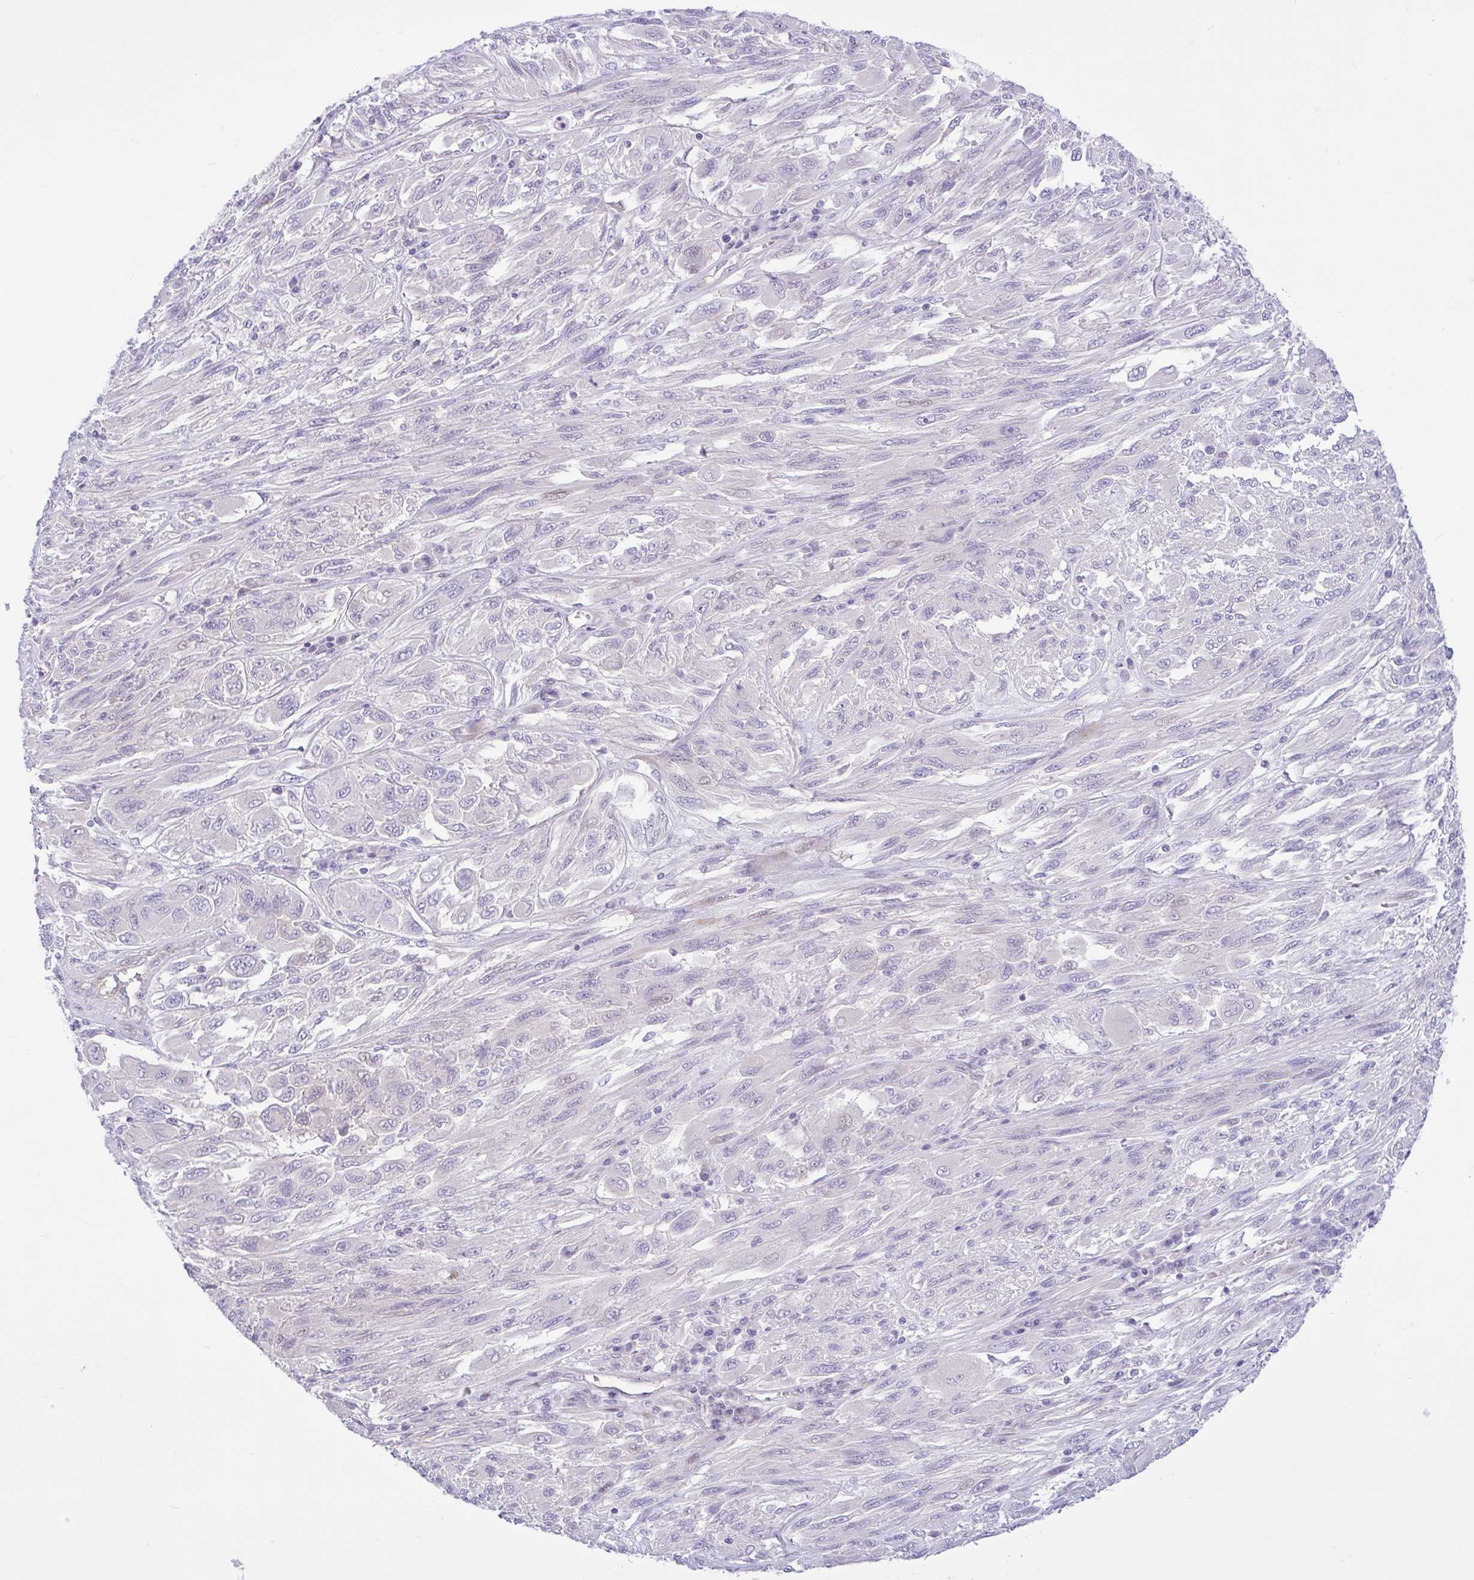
{"staining": {"intensity": "negative", "quantity": "none", "location": "none"}, "tissue": "melanoma", "cell_type": "Tumor cells", "image_type": "cancer", "snomed": [{"axis": "morphology", "description": "Malignant melanoma, NOS"}, {"axis": "topography", "description": "Skin"}], "caption": "Human malignant melanoma stained for a protein using immunohistochemistry demonstrates no expression in tumor cells.", "gene": "ZNF101", "patient": {"sex": "female", "age": 91}}